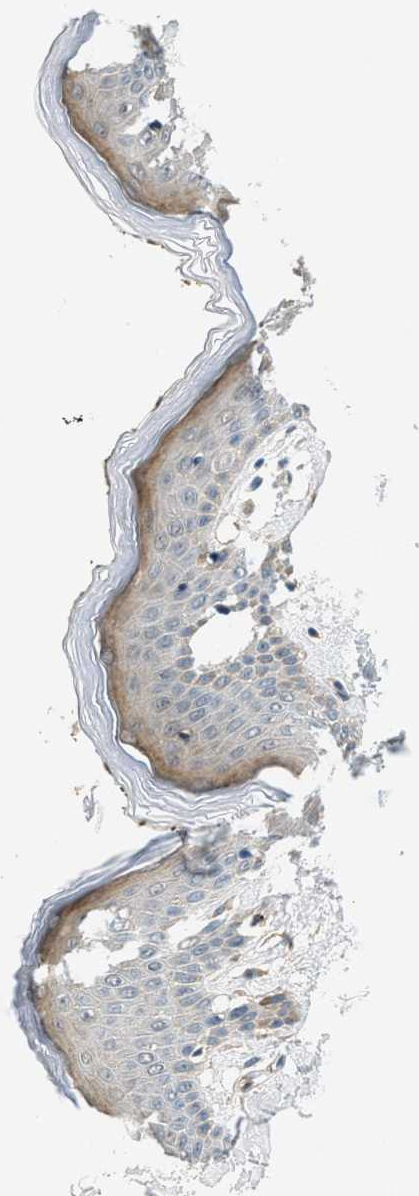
{"staining": {"intensity": "weak", "quantity": "<25%", "location": "cytoplasmic/membranous"}, "tissue": "skin", "cell_type": "Keratinocytes", "image_type": "normal", "snomed": [{"axis": "morphology", "description": "Normal tissue, NOS"}, {"axis": "topography", "description": "Skin"}], "caption": "This is a photomicrograph of immunohistochemistry staining of unremarkable skin, which shows no positivity in keratinocytes. (DAB immunohistochemistry (IHC) visualized using brightfield microscopy, high magnification).", "gene": "TRAK2", "patient": {"sex": "male", "age": 53}}